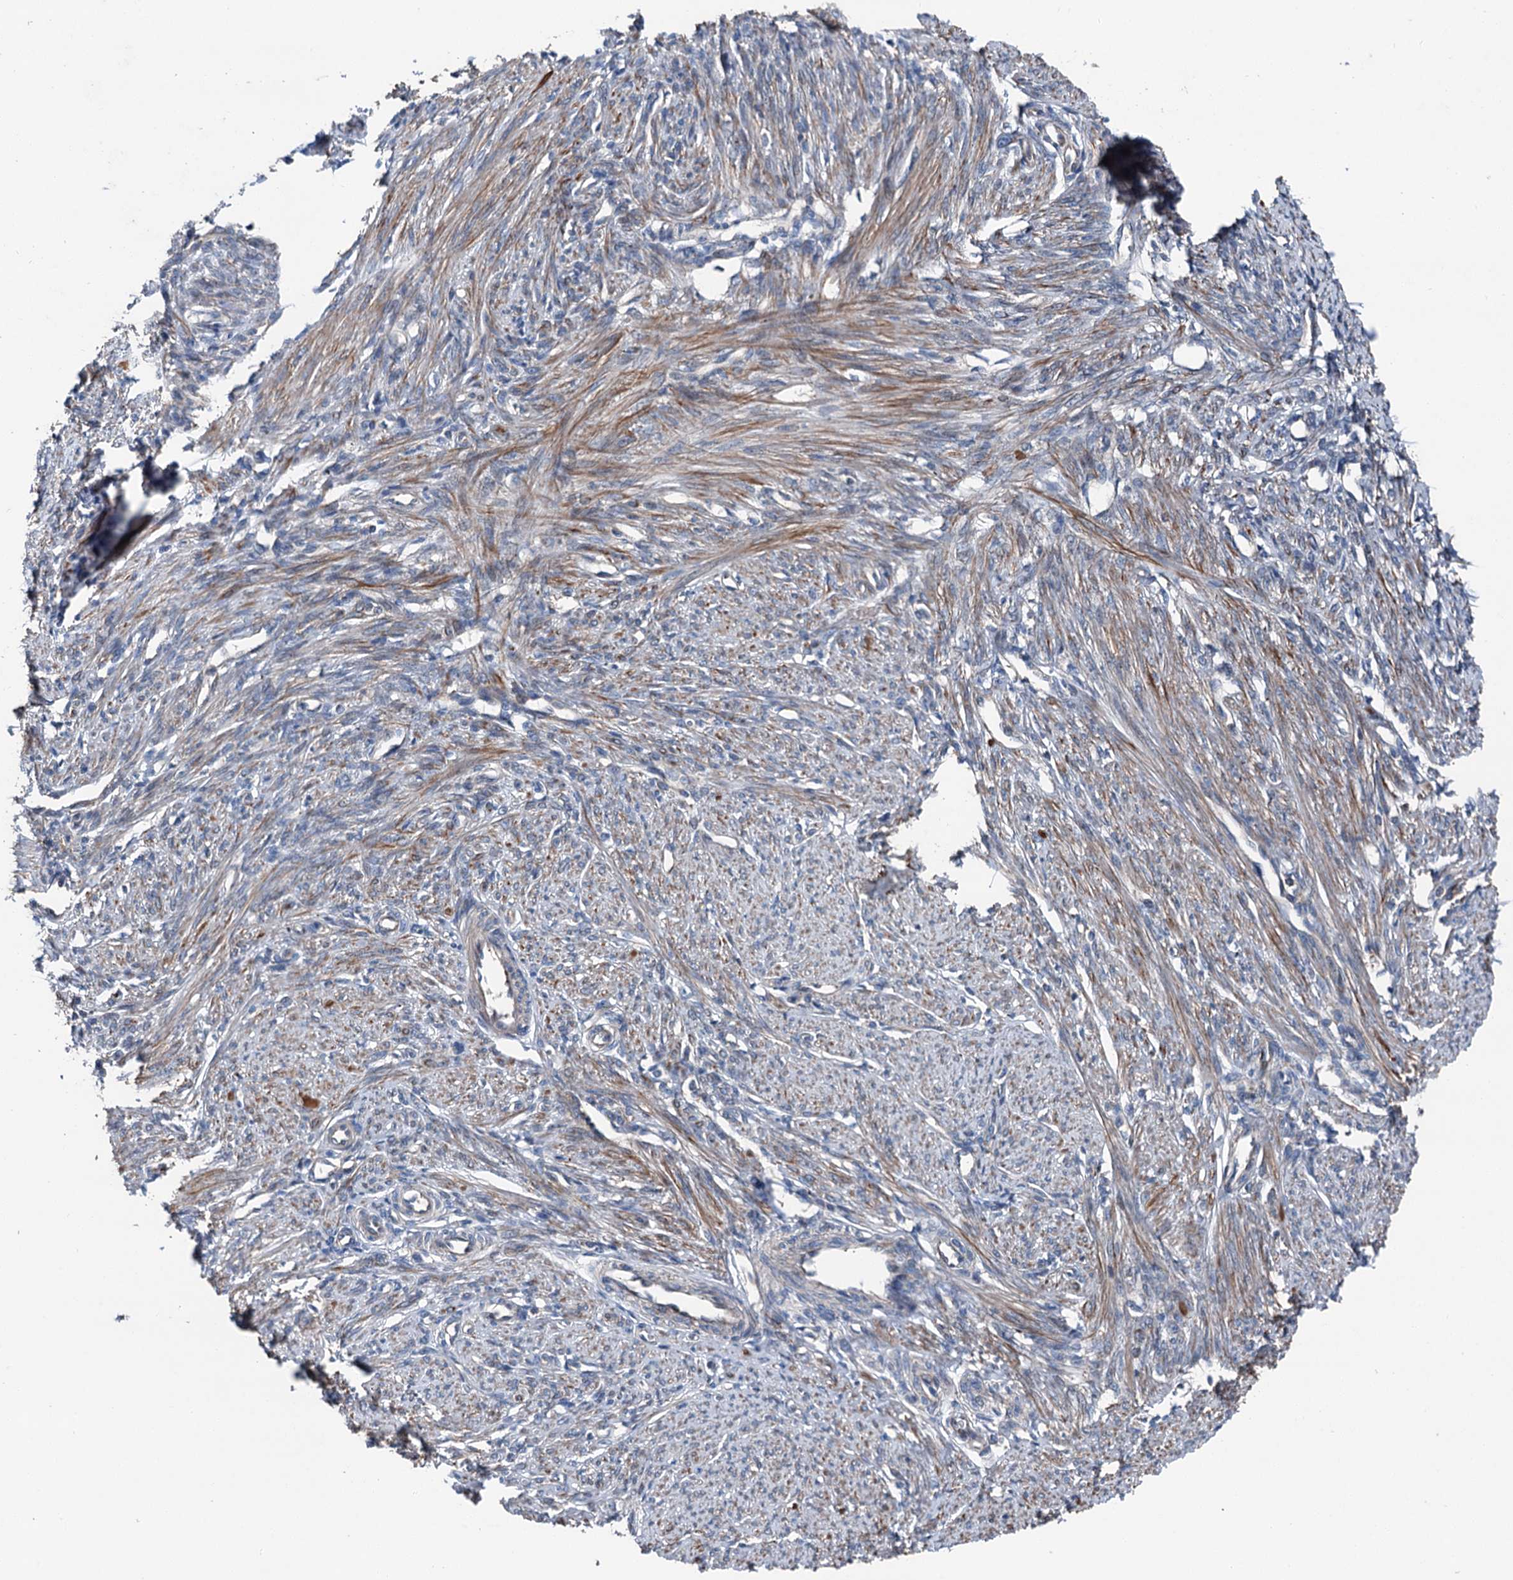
{"staining": {"intensity": "moderate", "quantity": ">75%", "location": "cytoplasmic/membranous"}, "tissue": "smooth muscle", "cell_type": "Smooth muscle cells", "image_type": "normal", "snomed": [{"axis": "morphology", "description": "Normal tissue, NOS"}, {"axis": "topography", "description": "Smooth muscle"}, {"axis": "topography", "description": "Uterus"}], "caption": "Immunohistochemical staining of normal human smooth muscle demonstrates moderate cytoplasmic/membranous protein staining in about >75% of smooth muscle cells.", "gene": "RUFY1", "patient": {"sex": "female", "age": 59}}